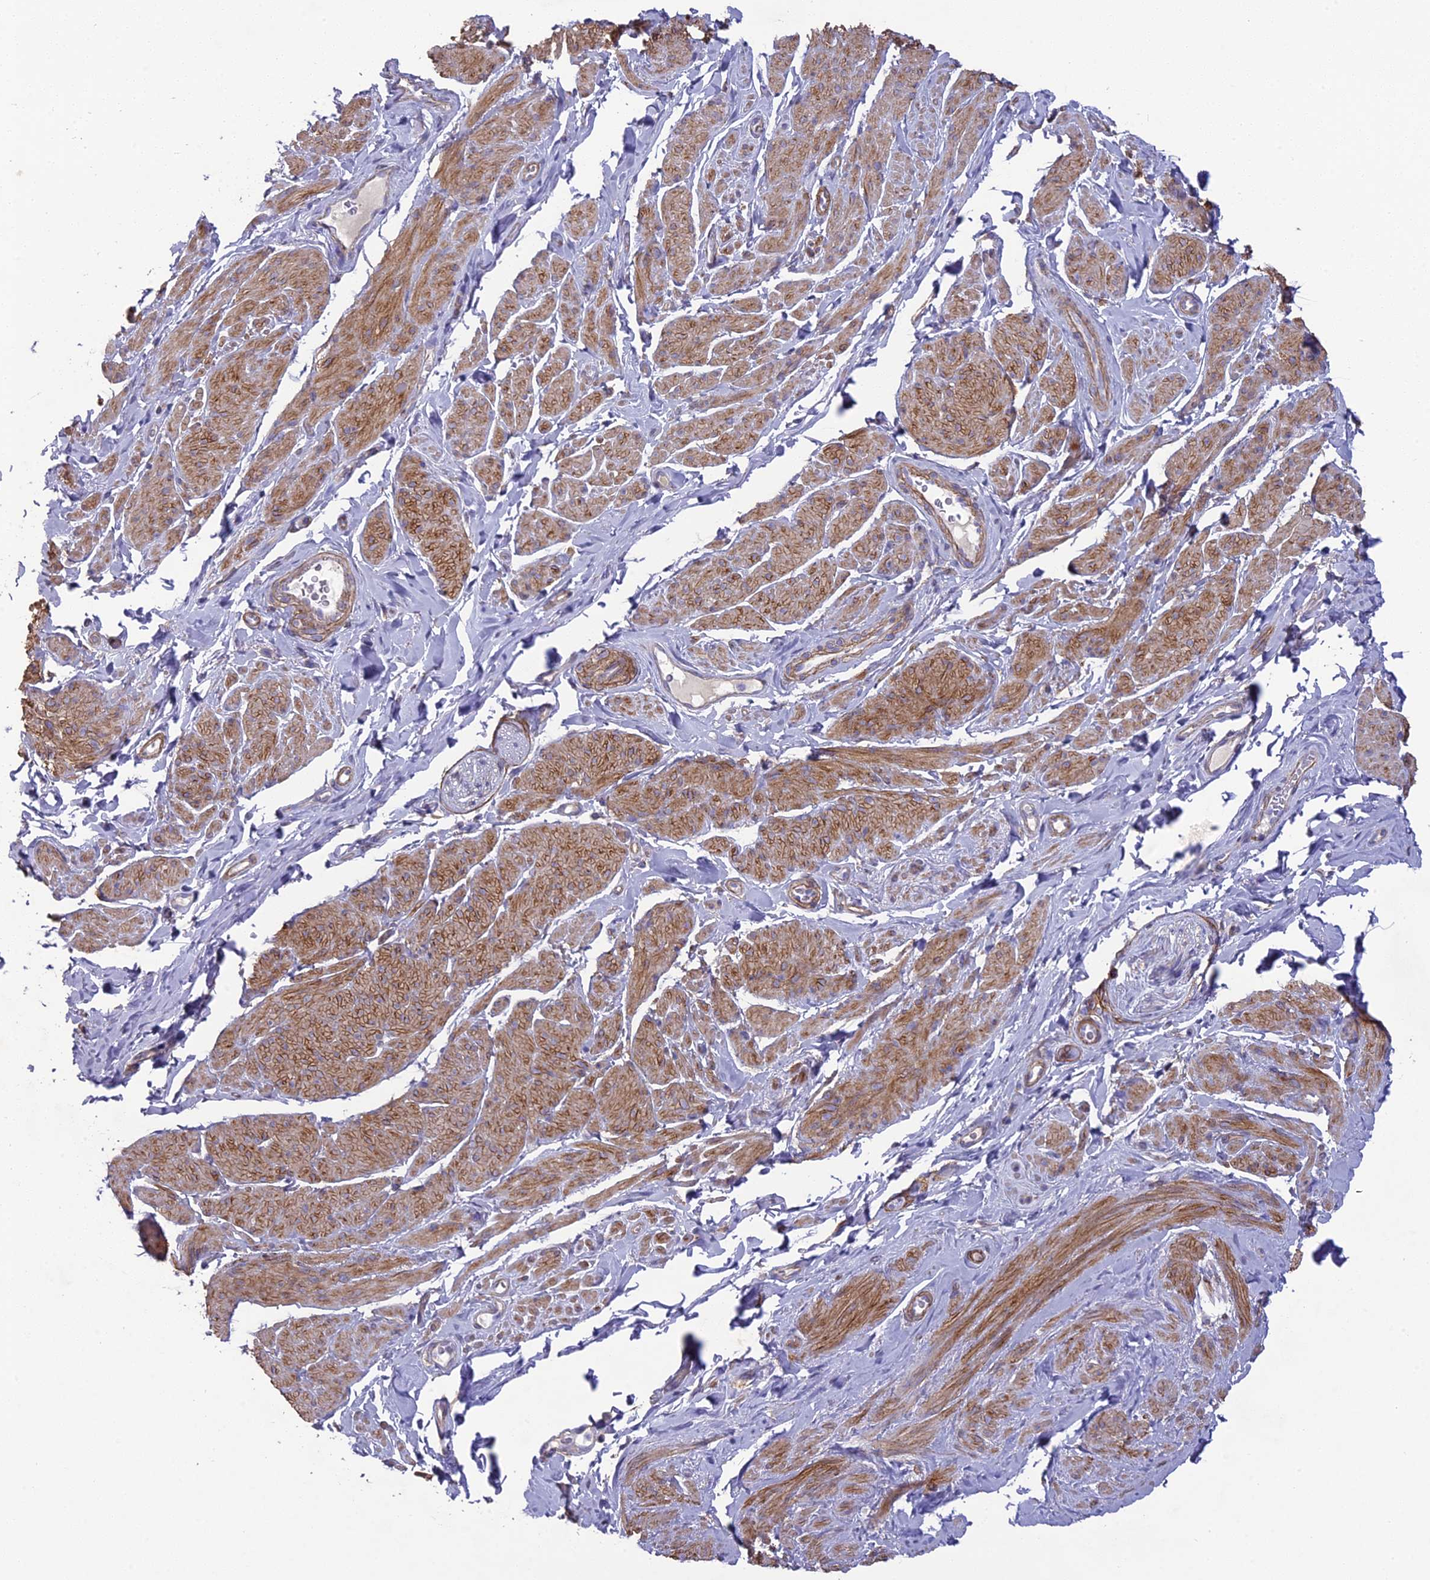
{"staining": {"intensity": "moderate", "quantity": ">75%", "location": "cytoplasmic/membranous"}, "tissue": "smooth muscle", "cell_type": "Smooth muscle cells", "image_type": "normal", "snomed": [{"axis": "morphology", "description": "Normal tissue, NOS"}, {"axis": "topography", "description": "Smooth muscle"}, {"axis": "topography", "description": "Peripheral nerve tissue"}], "caption": "High-power microscopy captured an IHC photomicrograph of benign smooth muscle, revealing moderate cytoplasmic/membranous staining in about >75% of smooth muscle cells.", "gene": "TNS1", "patient": {"sex": "male", "age": 69}}